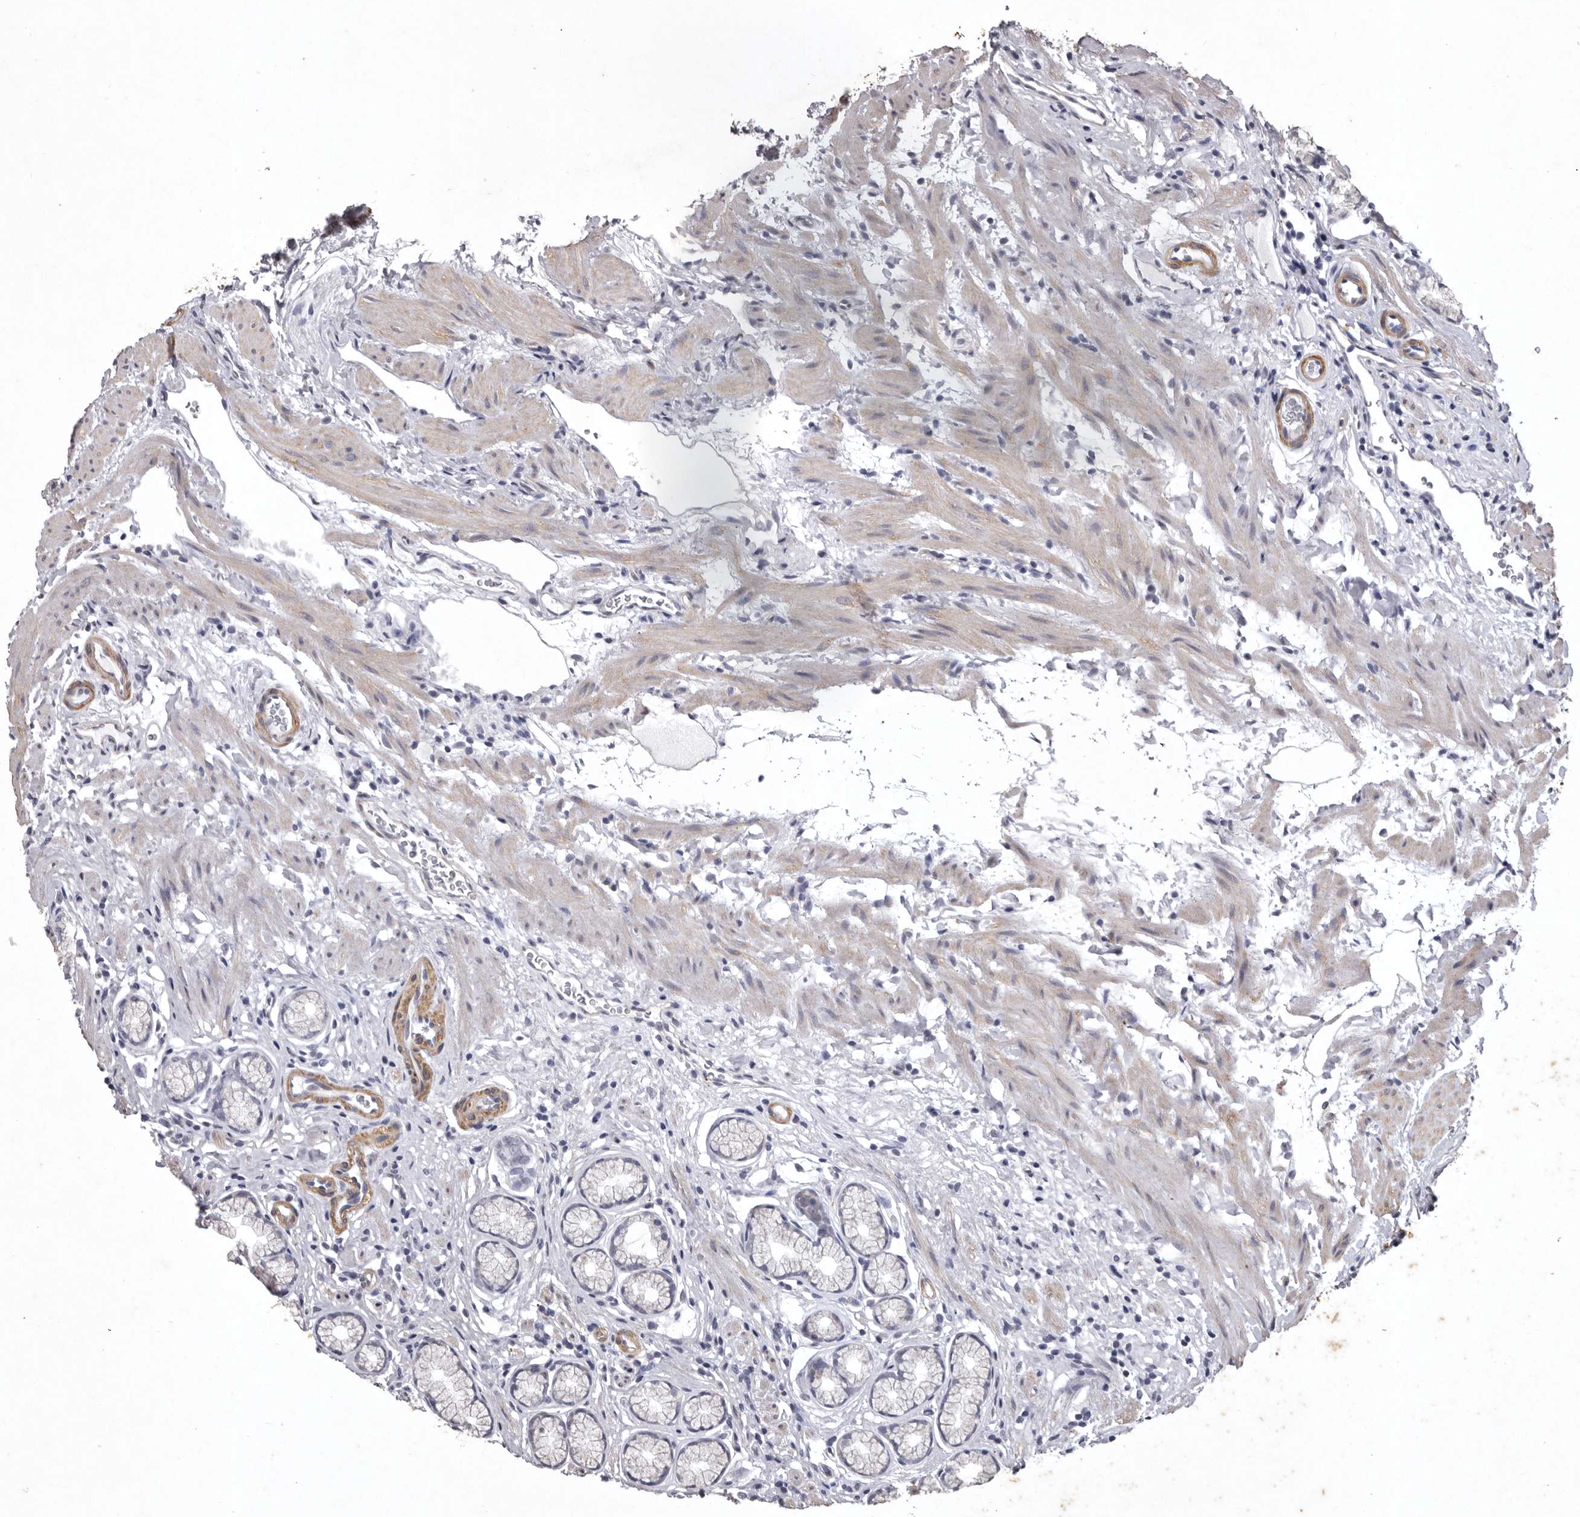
{"staining": {"intensity": "negative", "quantity": "none", "location": "none"}, "tissue": "stomach", "cell_type": "Glandular cells", "image_type": "normal", "snomed": [{"axis": "morphology", "description": "Normal tissue, NOS"}, {"axis": "topography", "description": "Stomach"}], "caption": "IHC micrograph of normal stomach stained for a protein (brown), which exhibits no positivity in glandular cells. The staining was performed using DAB (3,3'-diaminobenzidine) to visualize the protein expression in brown, while the nuclei were stained in blue with hematoxylin (Magnification: 20x).", "gene": "NKAIN4", "patient": {"sex": "male", "age": 42}}